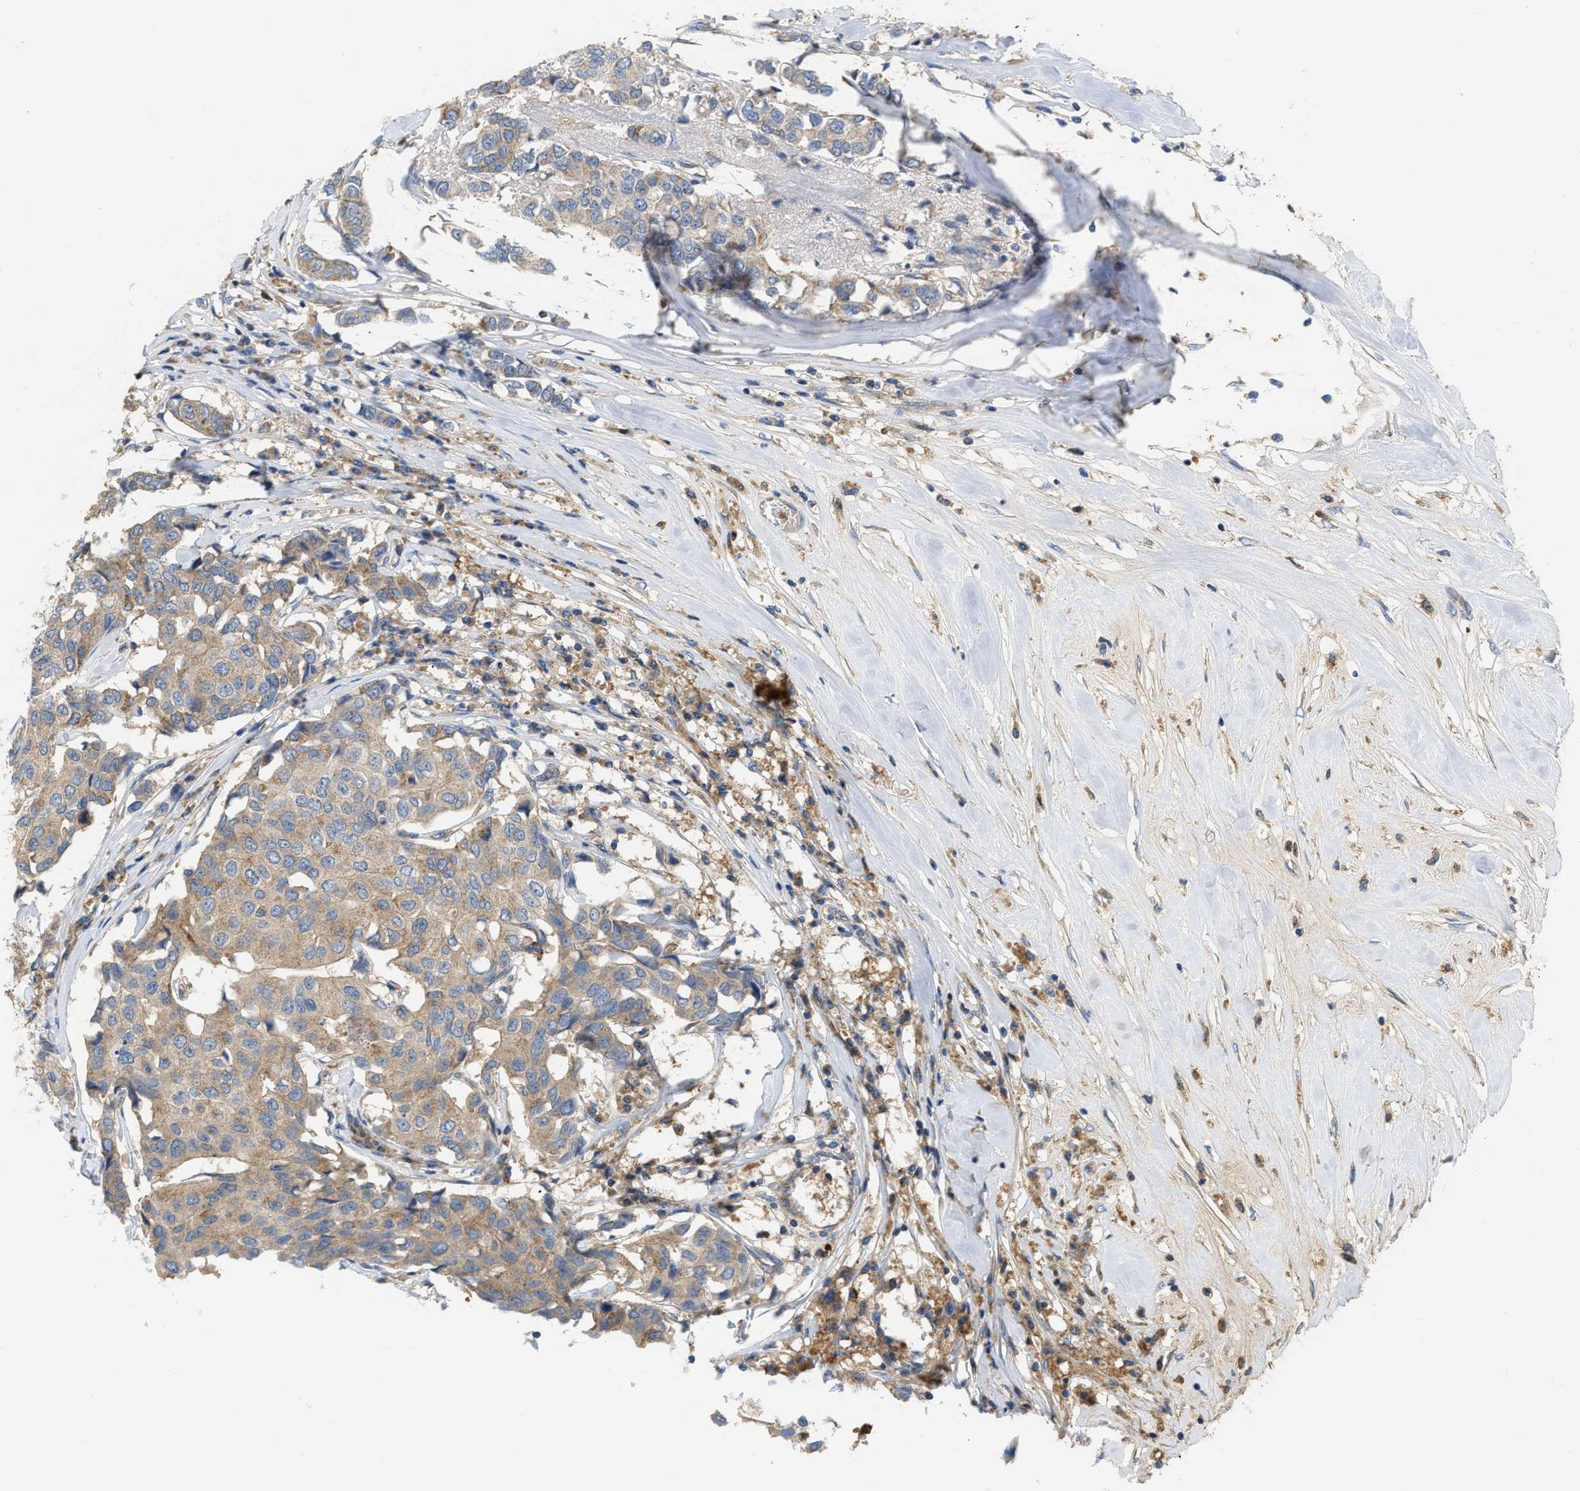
{"staining": {"intensity": "weak", "quantity": ">75%", "location": "cytoplasmic/membranous"}, "tissue": "breast cancer", "cell_type": "Tumor cells", "image_type": "cancer", "snomed": [{"axis": "morphology", "description": "Duct carcinoma"}, {"axis": "topography", "description": "Breast"}], "caption": "Protein expression analysis of human breast cancer reveals weak cytoplasmic/membranous expression in about >75% of tumor cells. The staining was performed using DAB, with brown indicating positive protein expression. Nuclei are stained blue with hematoxylin.", "gene": "RNF216", "patient": {"sex": "female", "age": 80}}